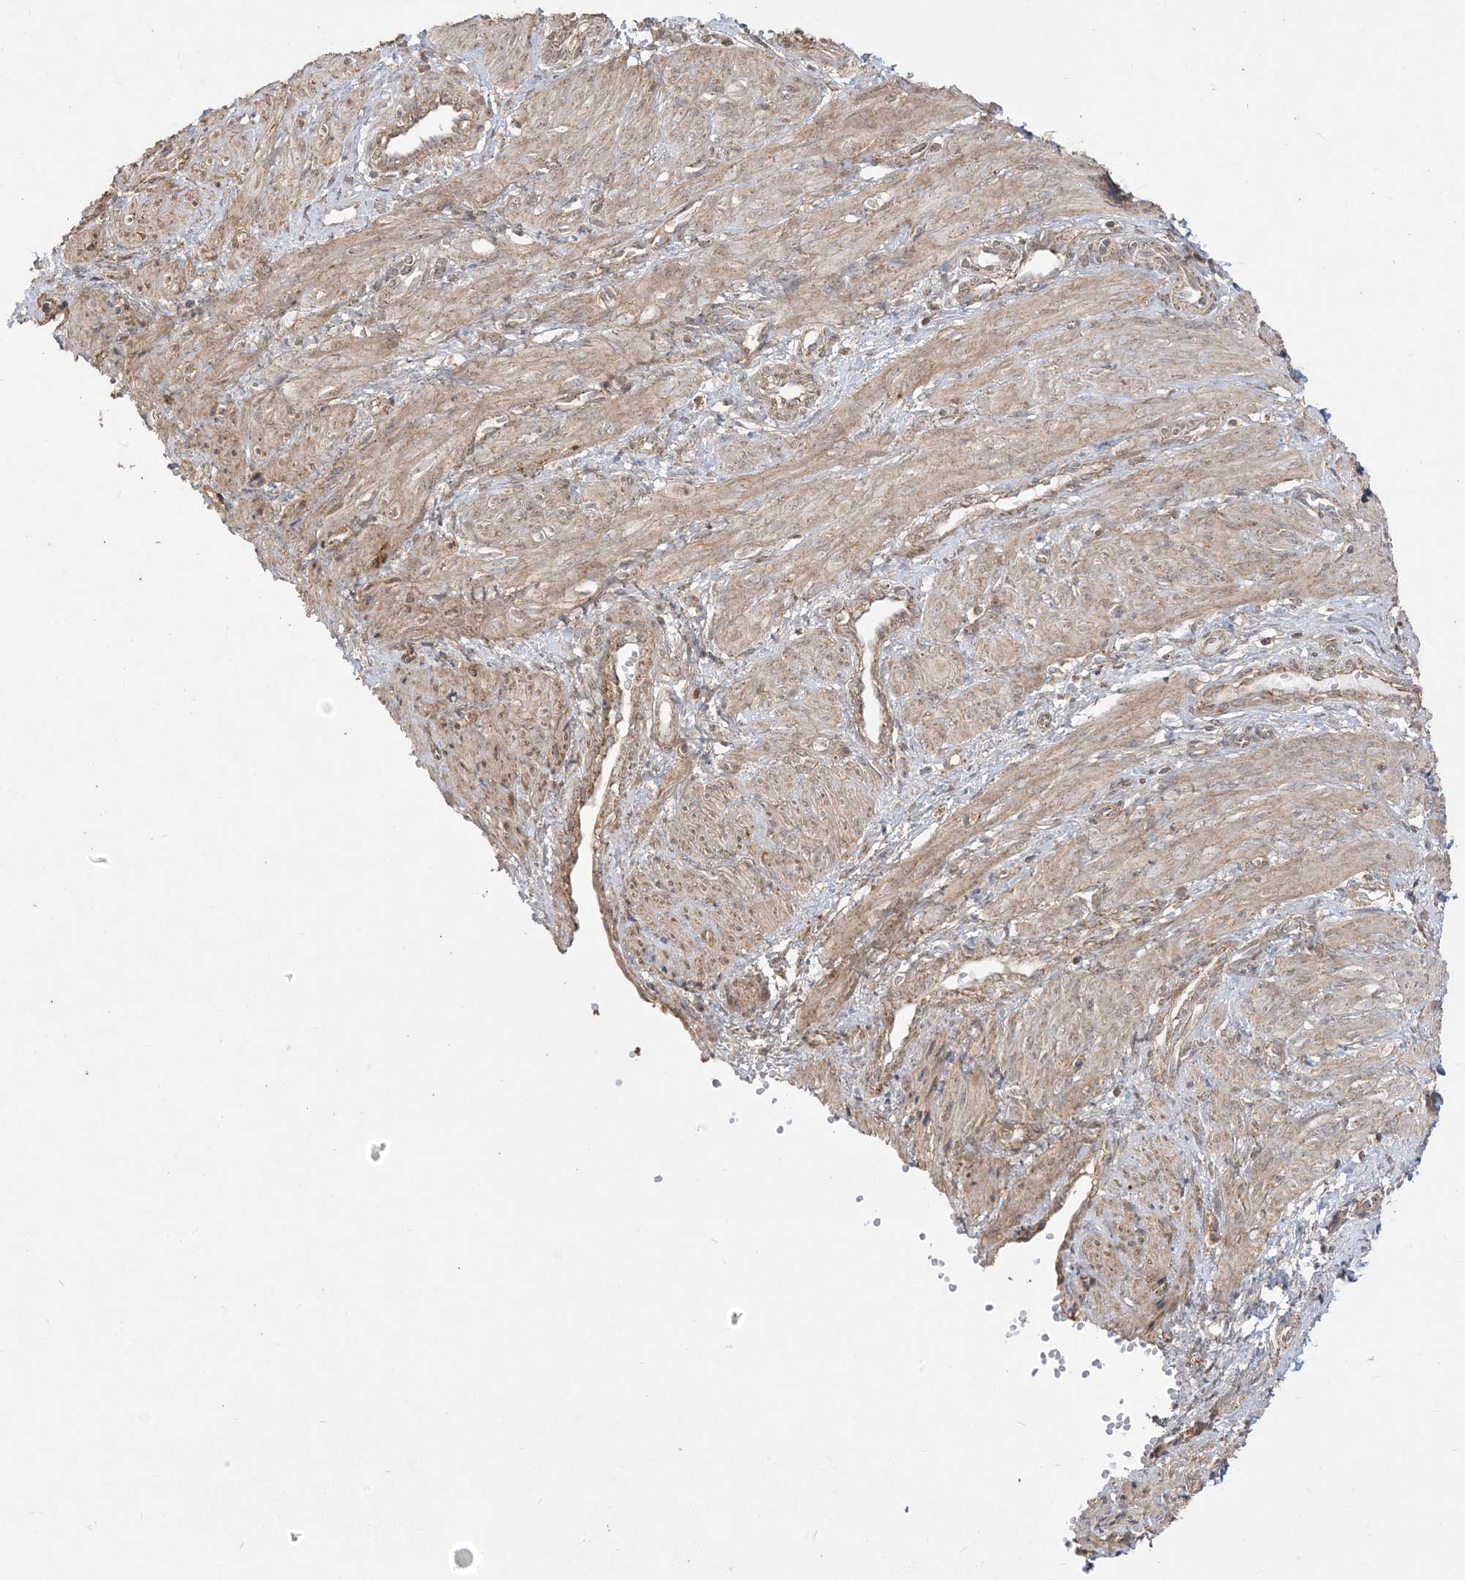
{"staining": {"intensity": "moderate", "quantity": ">75%", "location": "cytoplasmic/membranous"}, "tissue": "smooth muscle", "cell_type": "Smooth muscle cells", "image_type": "normal", "snomed": [{"axis": "morphology", "description": "Normal tissue, NOS"}, {"axis": "topography", "description": "Endometrium"}], "caption": "Smooth muscle cells exhibit medium levels of moderate cytoplasmic/membranous expression in about >75% of cells in normal human smooth muscle. (DAB (3,3'-diaminobenzidine) IHC, brown staining for protein, blue staining for nuclei).", "gene": "SIRT3", "patient": {"sex": "female", "age": 33}}